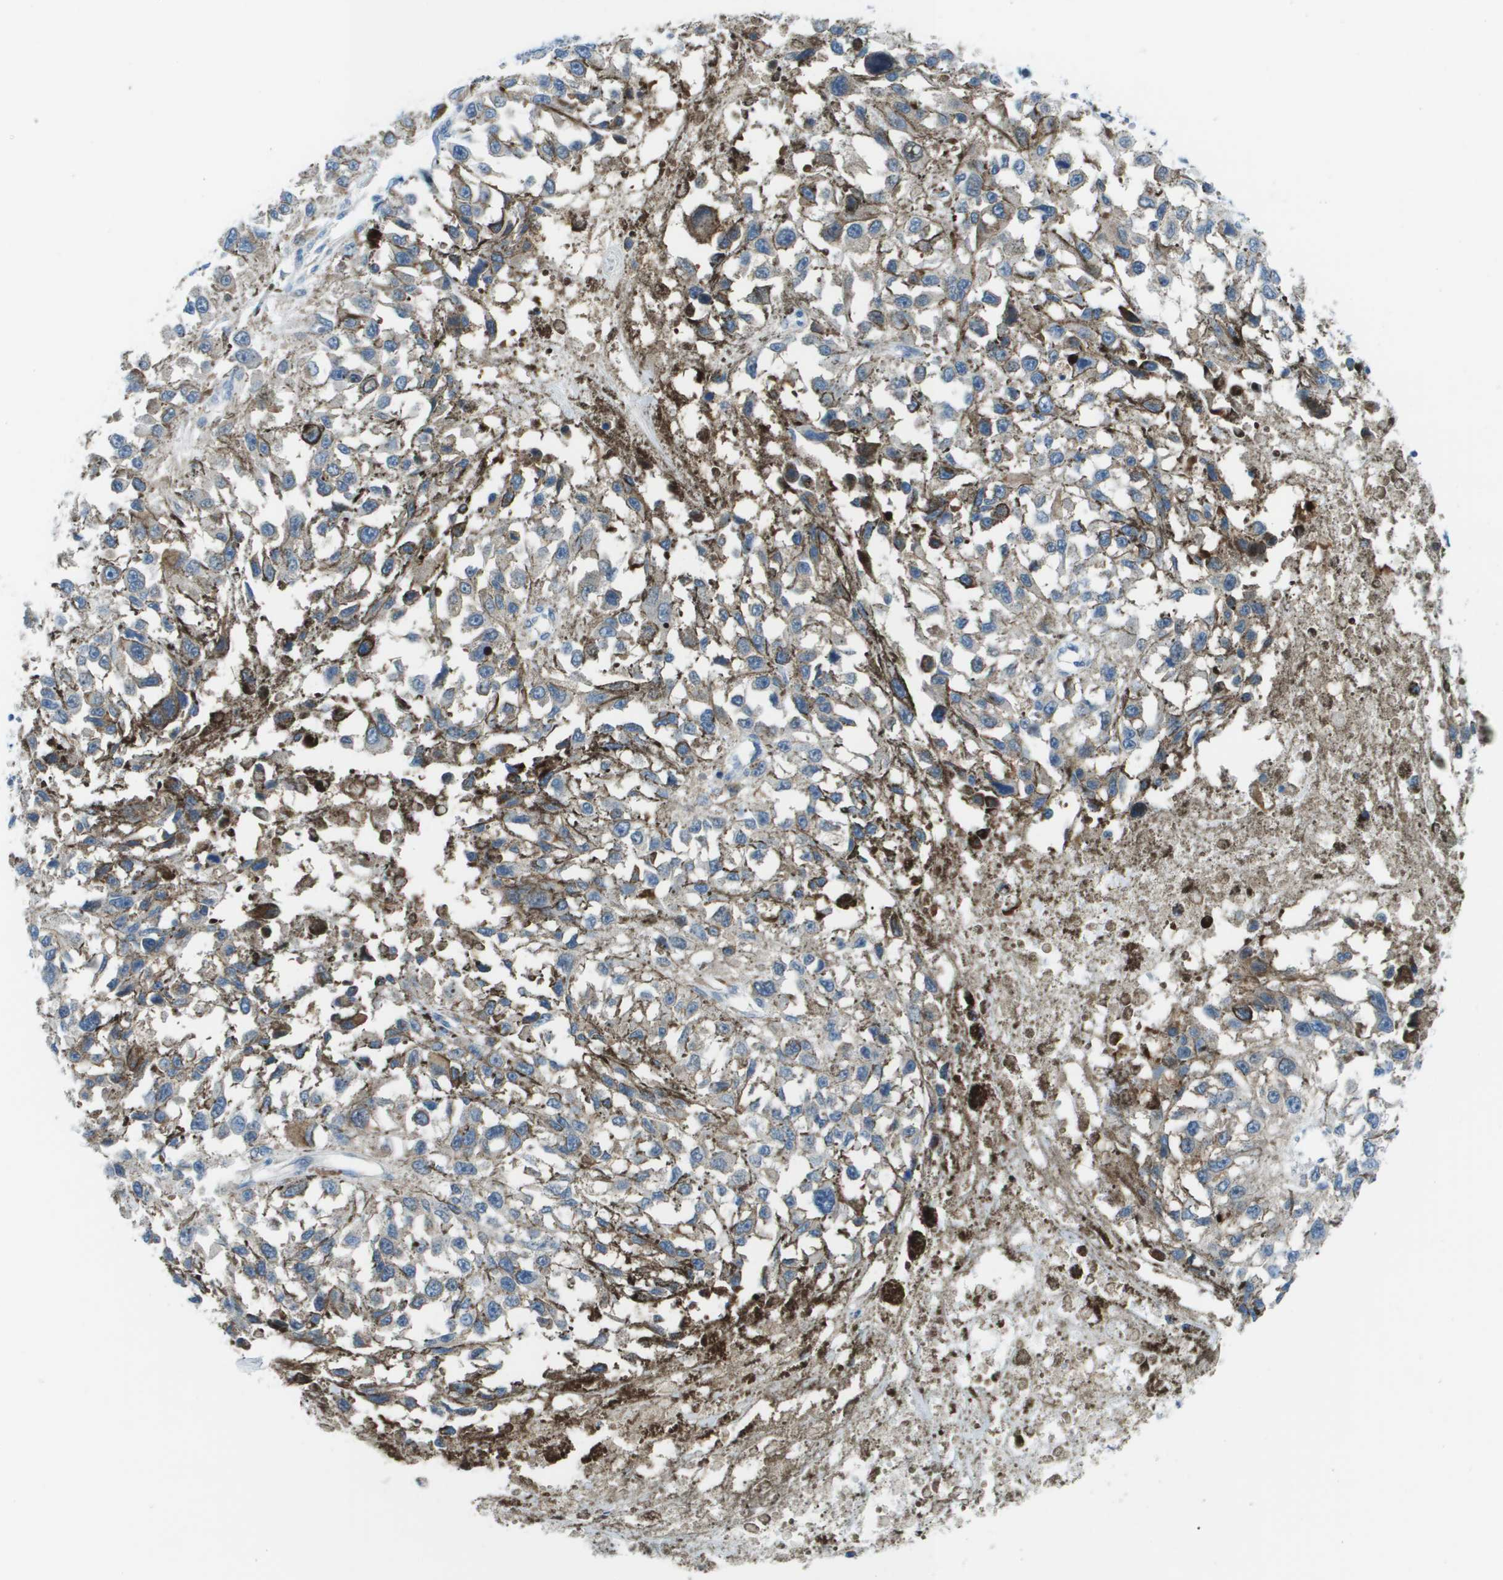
{"staining": {"intensity": "weak", "quantity": "<25%", "location": "cytoplasmic/membranous"}, "tissue": "melanoma", "cell_type": "Tumor cells", "image_type": "cancer", "snomed": [{"axis": "morphology", "description": "Malignant melanoma, Metastatic site"}, {"axis": "topography", "description": "Lymph node"}], "caption": "DAB immunohistochemical staining of human malignant melanoma (metastatic site) shows no significant positivity in tumor cells.", "gene": "STIP1", "patient": {"sex": "male", "age": 59}}